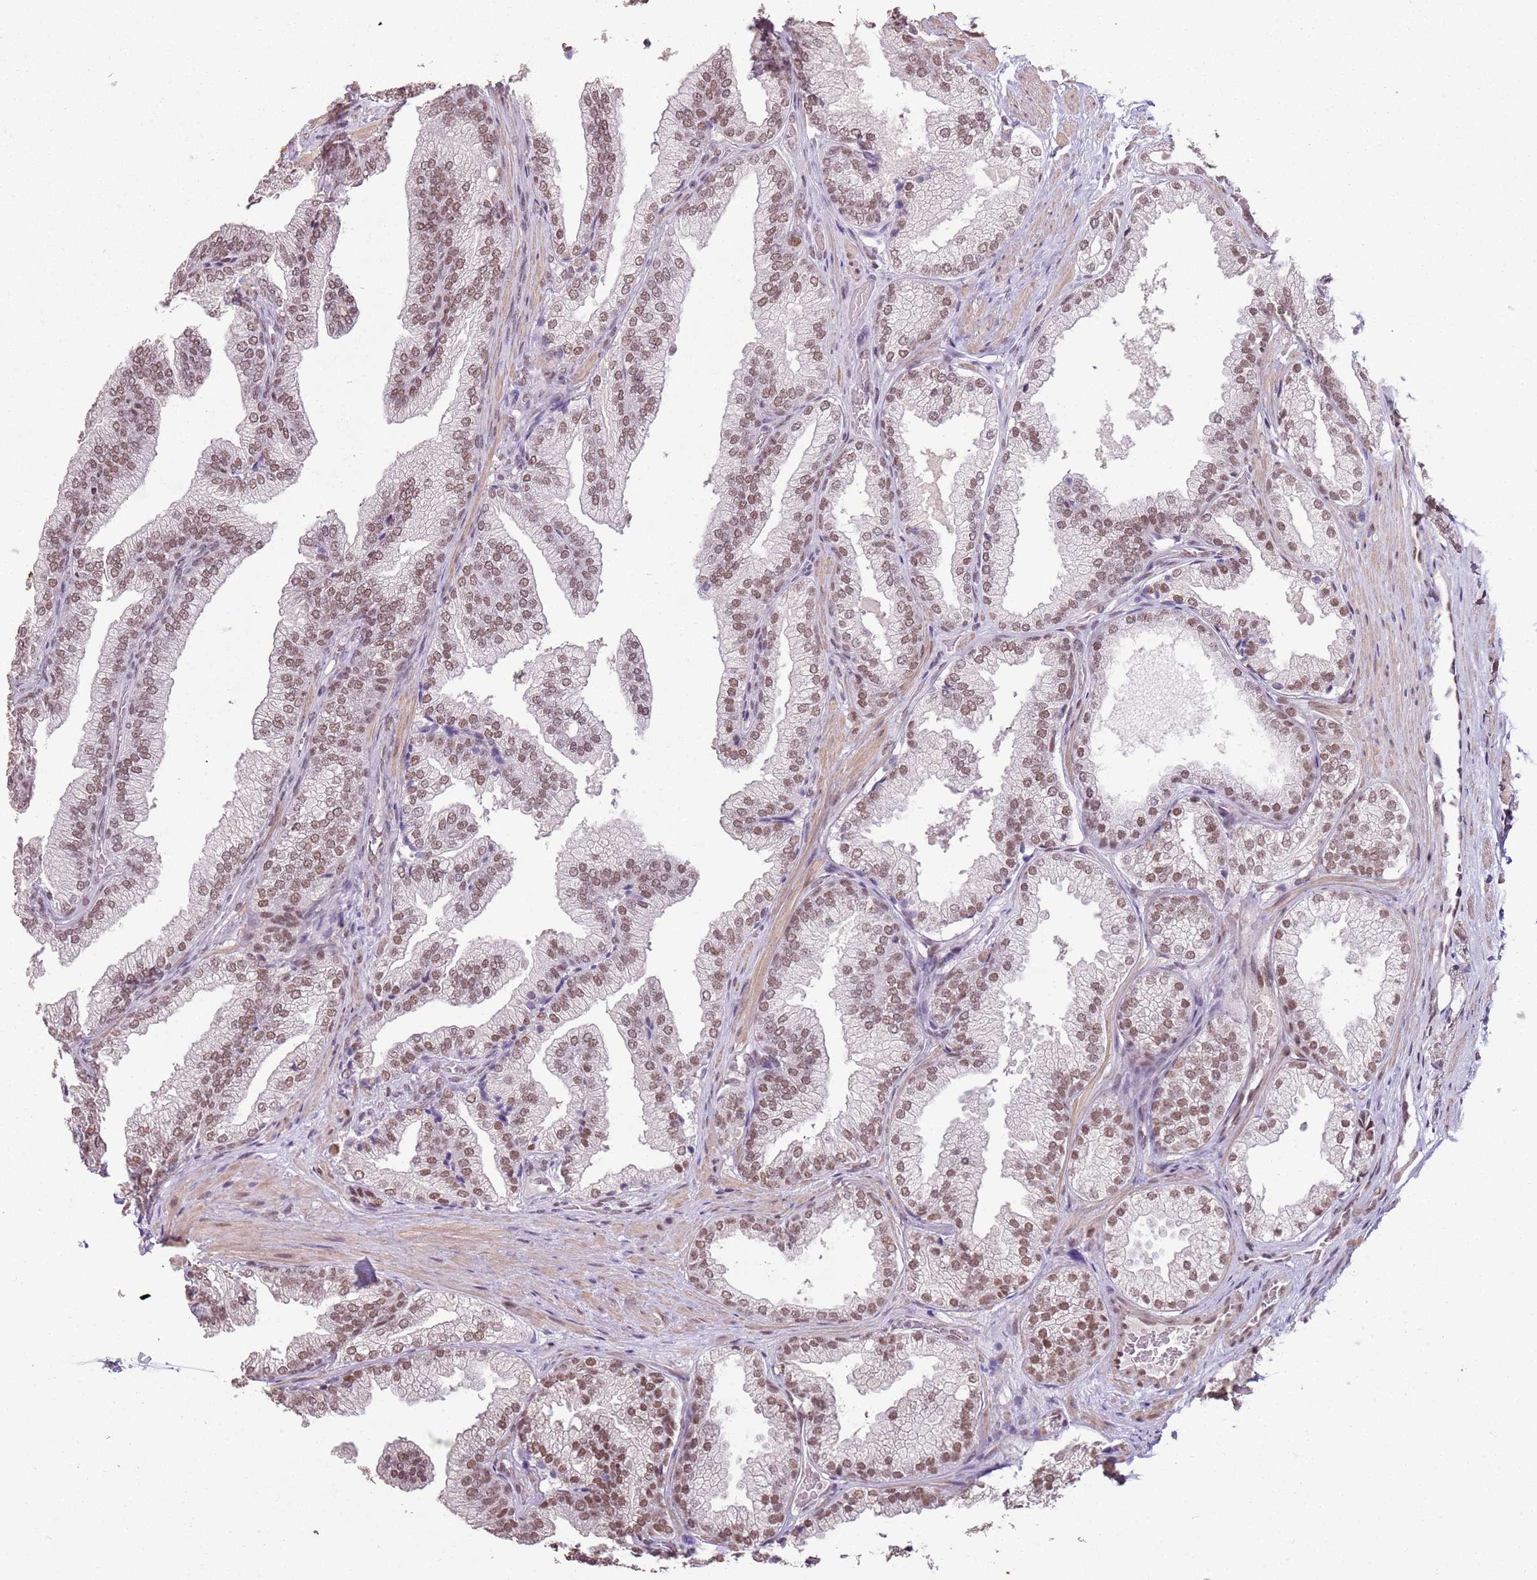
{"staining": {"intensity": "moderate", "quantity": ">75%", "location": "nuclear"}, "tissue": "prostate", "cell_type": "Glandular cells", "image_type": "normal", "snomed": [{"axis": "morphology", "description": "Normal tissue, NOS"}, {"axis": "topography", "description": "Prostate"}], "caption": "Immunohistochemistry (IHC) (DAB (3,3'-diaminobenzidine)) staining of benign human prostate displays moderate nuclear protein staining in about >75% of glandular cells.", "gene": "ARL14EP", "patient": {"sex": "male", "age": 76}}